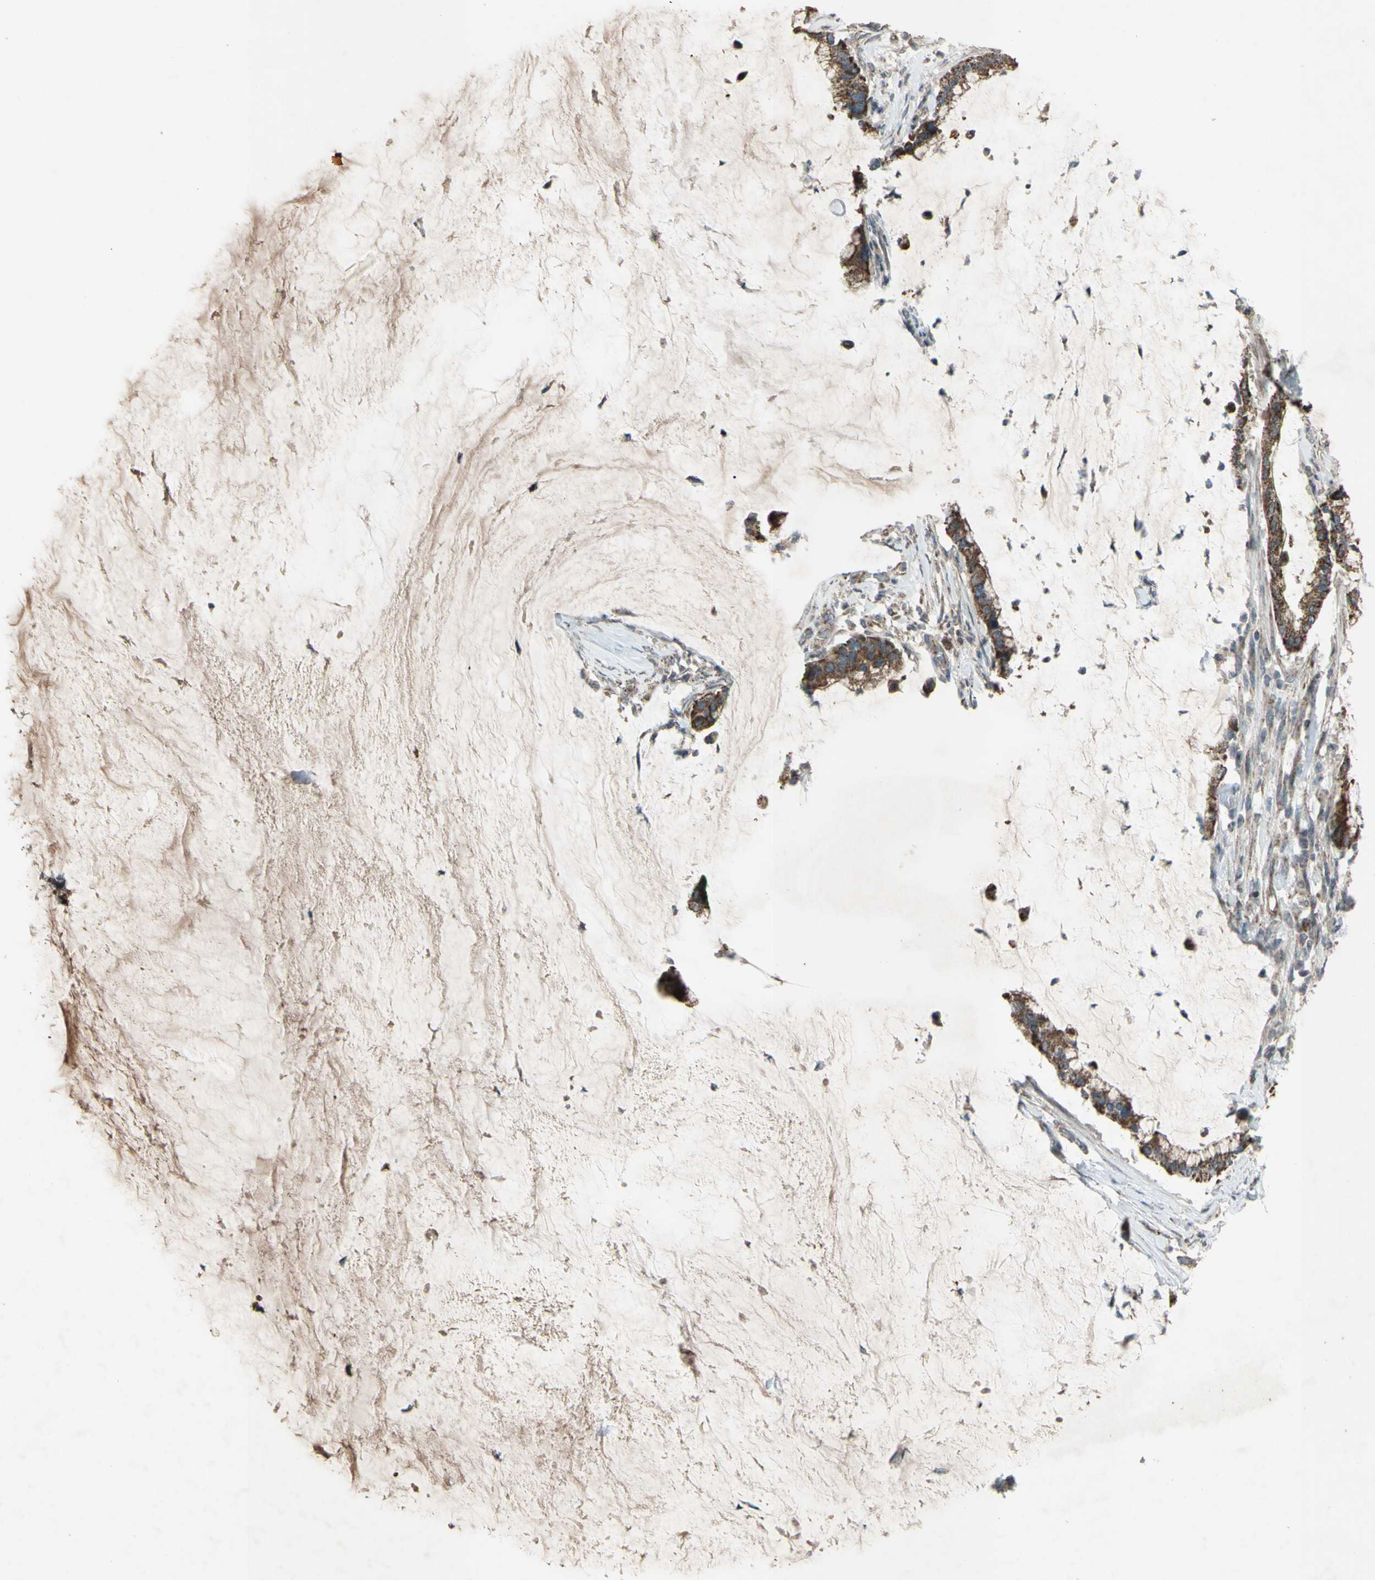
{"staining": {"intensity": "moderate", "quantity": ">75%", "location": "cytoplasmic/membranous"}, "tissue": "pancreatic cancer", "cell_type": "Tumor cells", "image_type": "cancer", "snomed": [{"axis": "morphology", "description": "Adenocarcinoma, NOS"}, {"axis": "topography", "description": "Pancreas"}], "caption": "Immunohistochemical staining of adenocarcinoma (pancreatic) exhibits medium levels of moderate cytoplasmic/membranous expression in approximately >75% of tumor cells.", "gene": "ACOT8", "patient": {"sex": "male", "age": 41}}